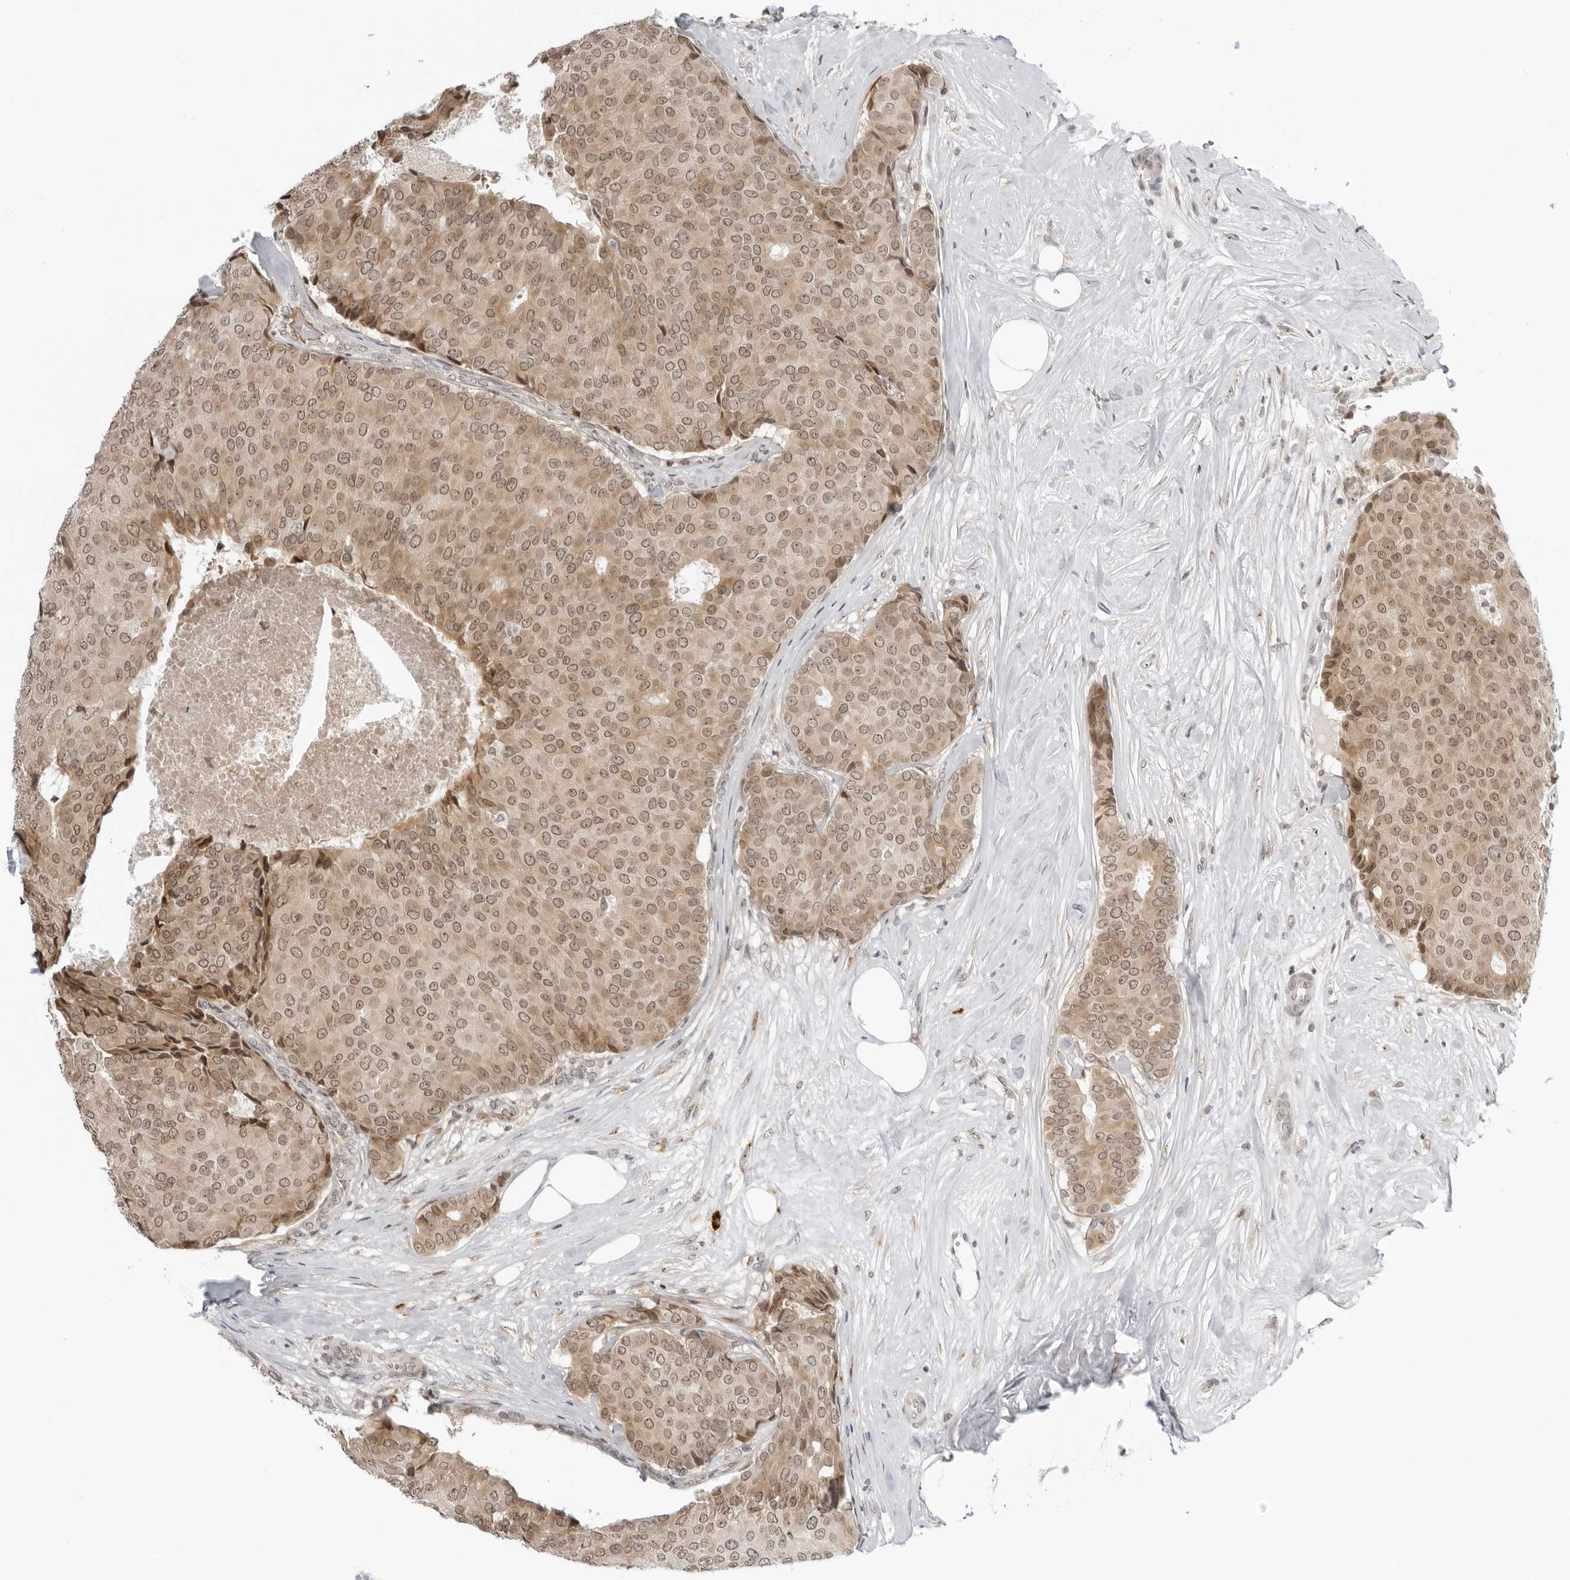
{"staining": {"intensity": "moderate", "quantity": ">75%", "location": "cytoplasmic/membranous,nuclear"}, "tissue": "breast cancer", "cell_type": "Tumor cells", "image_type": "cancer", "snomed": [{"axis": "morphology", "description": "Duct carcinoma"}, {"axis": "topography", "description": "Breast"}], "caption": "DAB immunohistochemical staining of intraductal carcinoma (breast) exhibits moderate cytoplasmic/membranous and nuclear protein positivity in approximately >75% of tumor cells. (brown staining indicates protein expression, while blue staining denotes nuclei).", "gene": "SUGCT", "patient": {"sex": "female", "age": 75}}